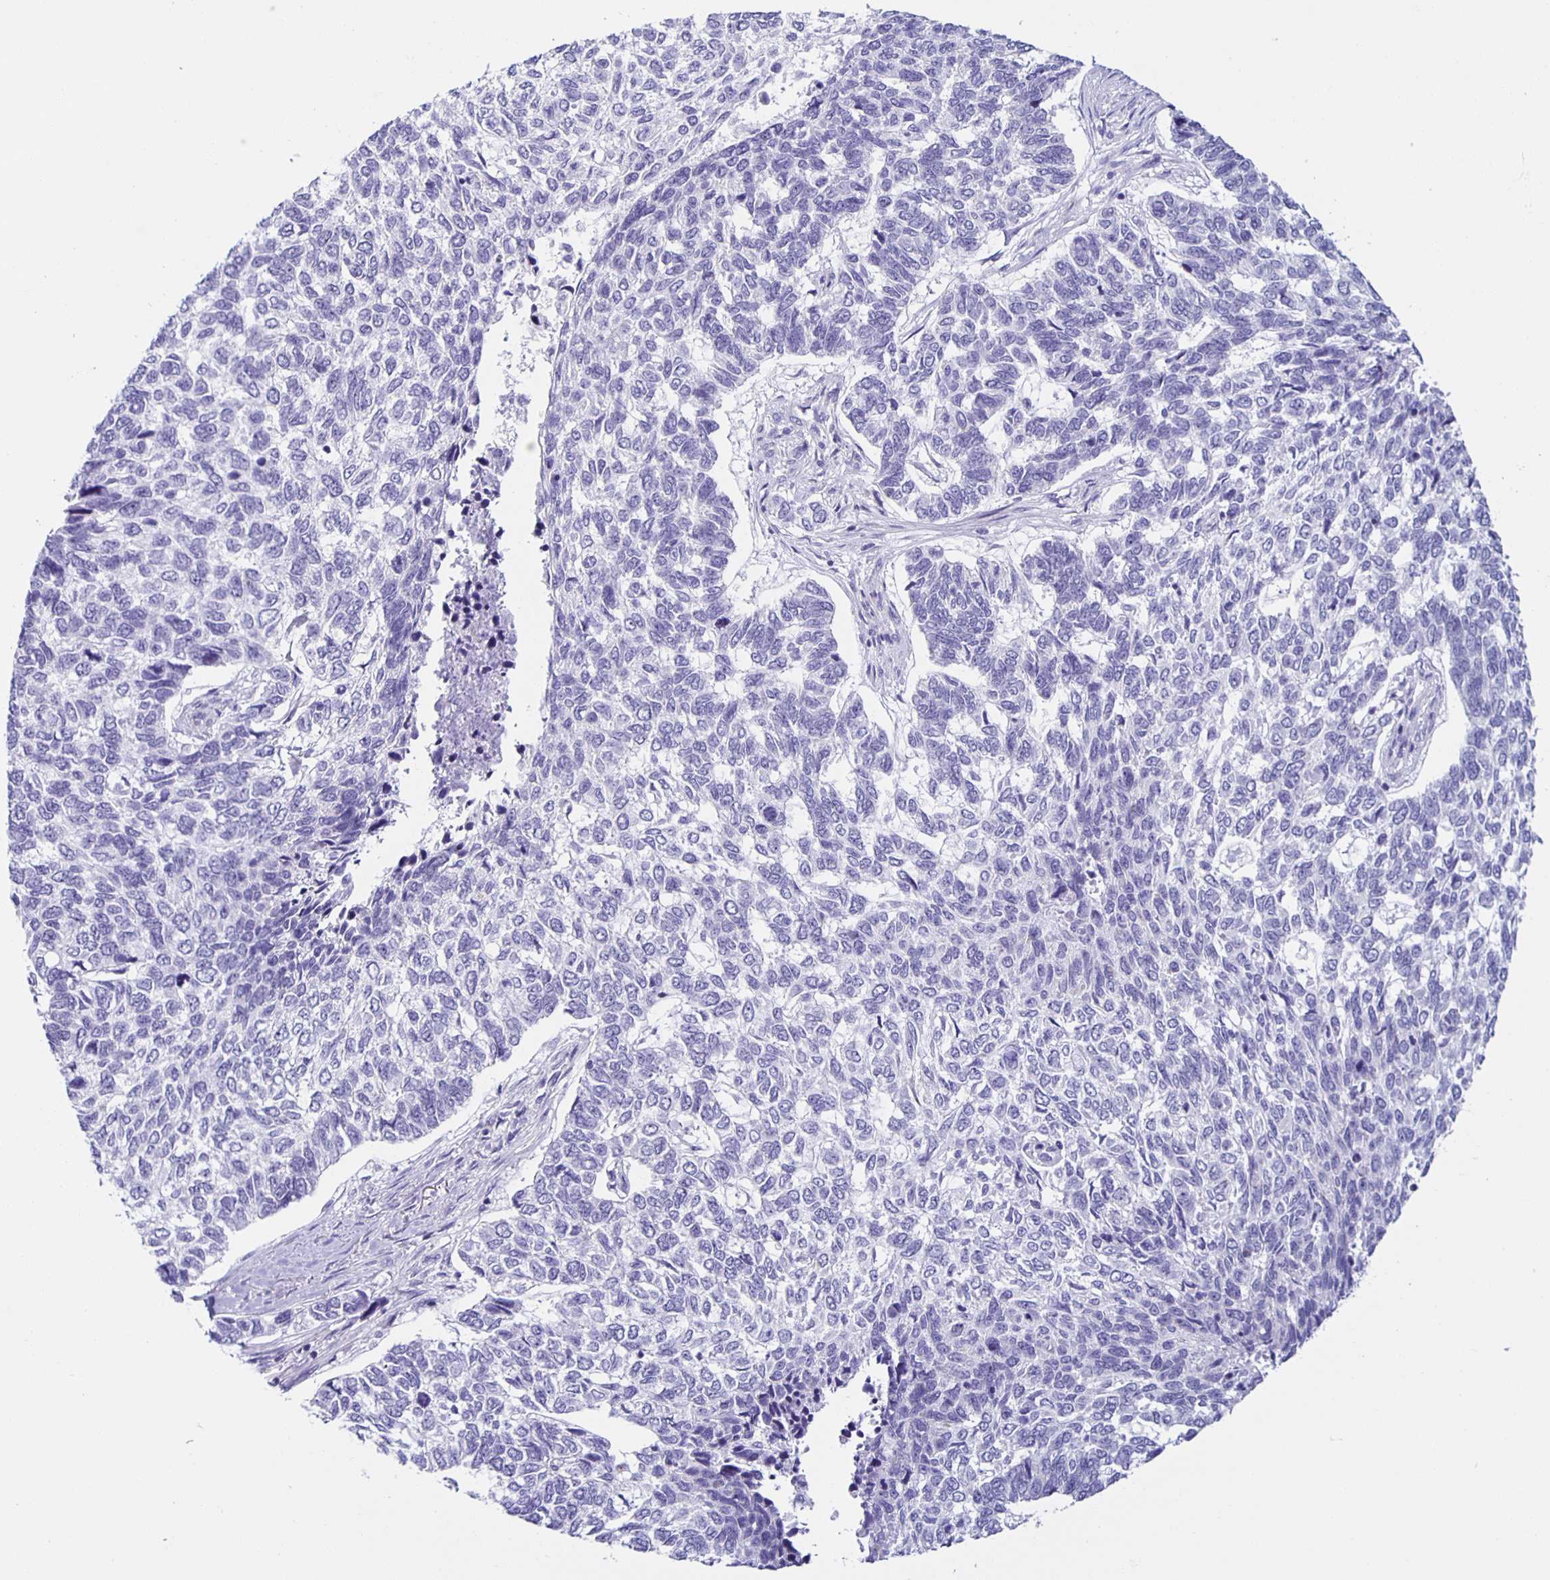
{"staining": {"intensity": "negative", "quantity": "none", "location": "none"}, "tissue": "skin cancer", "cell_type": "Tumor cells", "image_type": "cancer", "snomed": [{"axis": "morphology", "description": "Basal cell carcinoma"}, {"axis": "topography", "description": "Skin"}], "caption": "A high-resolution photomicrograph shows immunohistochemistry staining of skin cancer, which demonstrates no significant expression in tumor cells.", "gene": "AQP6", "patient": {"sex": "female", "age": 65}}